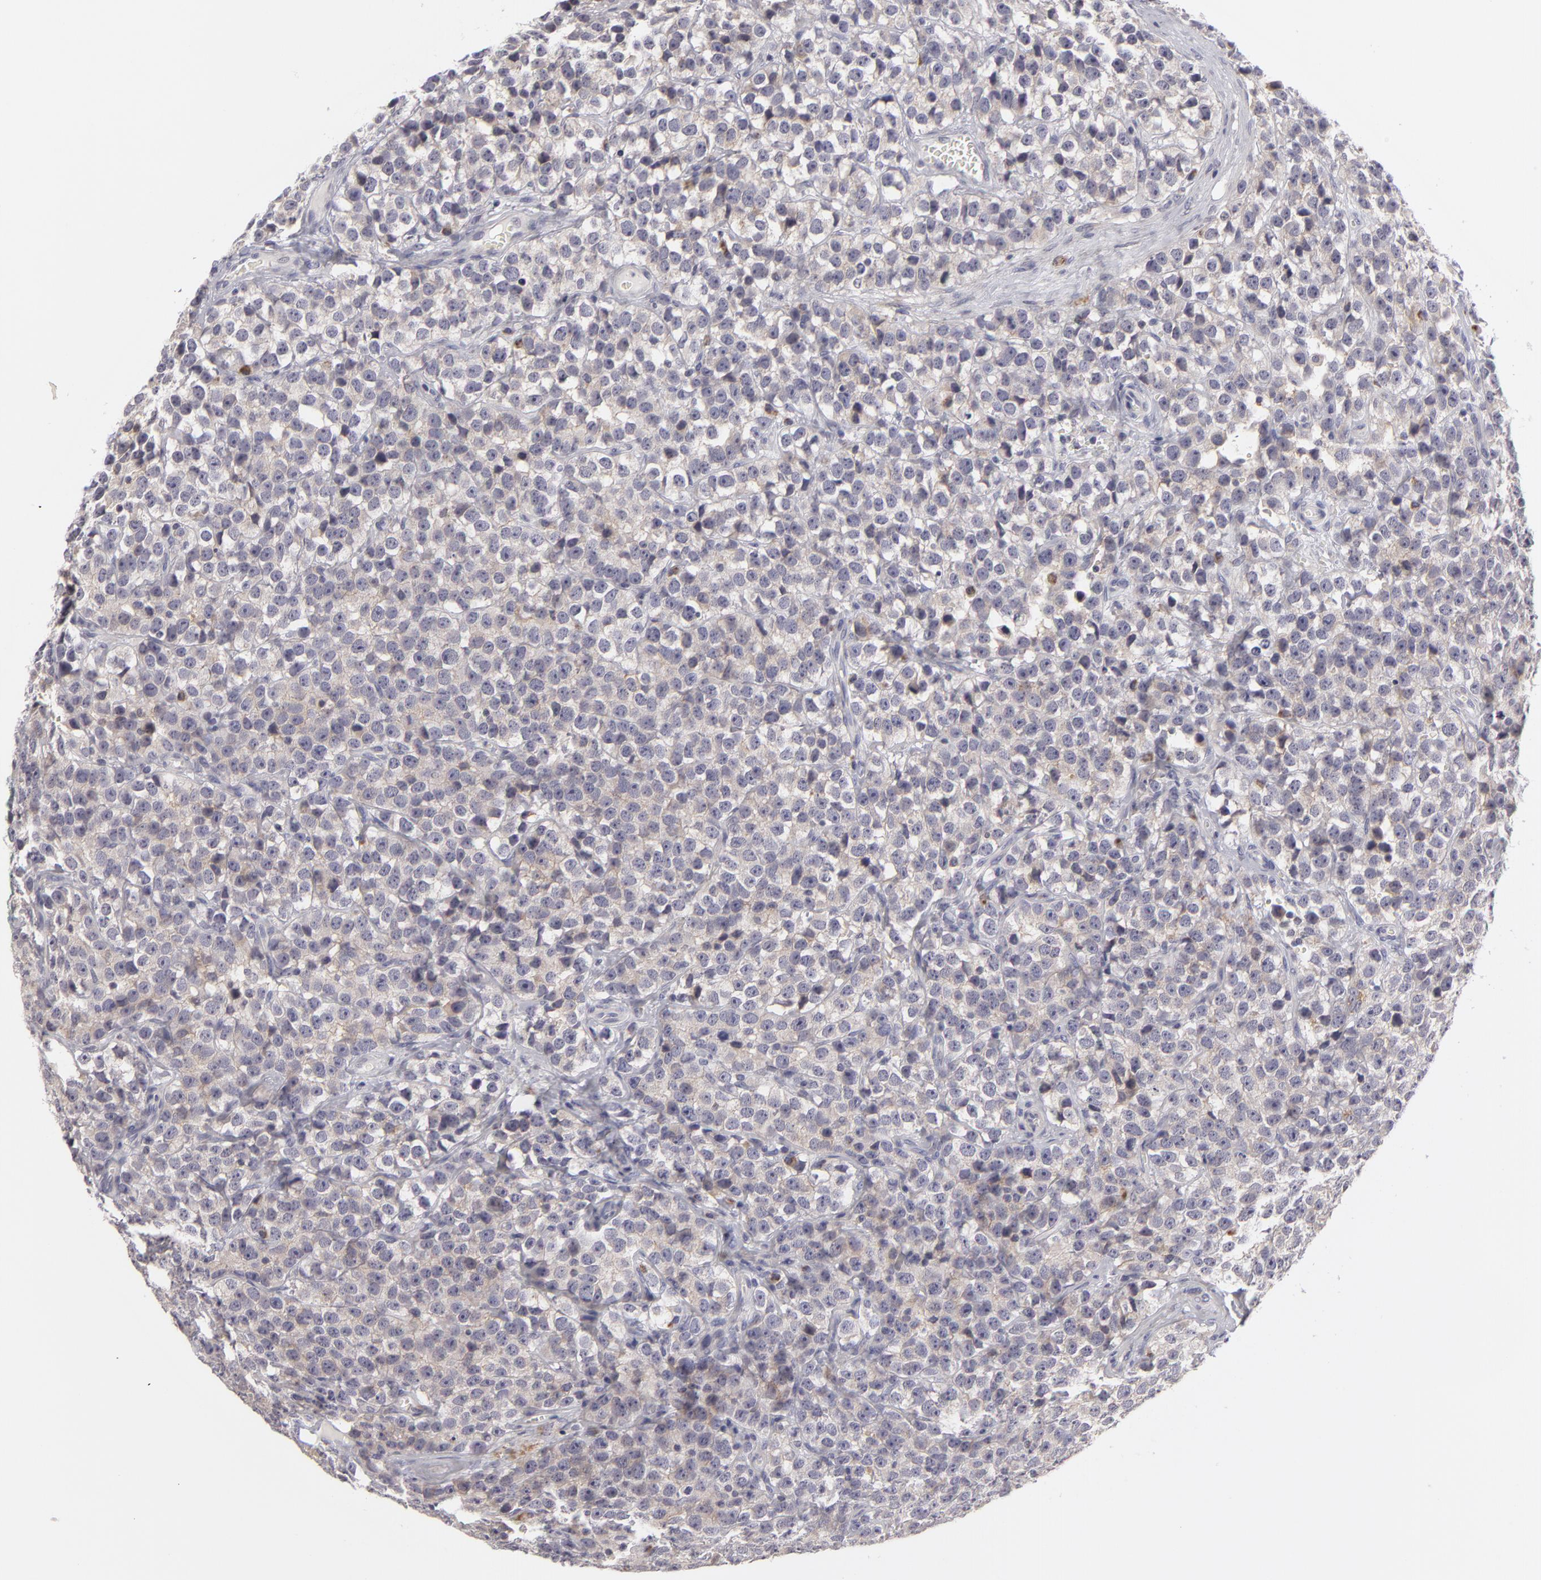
{"staining": {"intensity": "weak", "quantity": "25%-75%", "location": "cytoplasmic/membranous"}, "tissue": "testis cancer", "cell_type": "Tumor cells", "image_type": "cancer", "snomed": [{"axis": "morphology", "description": "Seminoma, NOS"}, {"axis": "topography", "description": "Testis"}], "caption": "This micrograph exhibits immunohistochemistry (IHC) staining of human testis cancer, with low weak cytoplasmic/membranous expression in about 25%-75% of tumor cells.", "gene": "ATP2B3", "patient": {"sex": "male", "age": 25}}